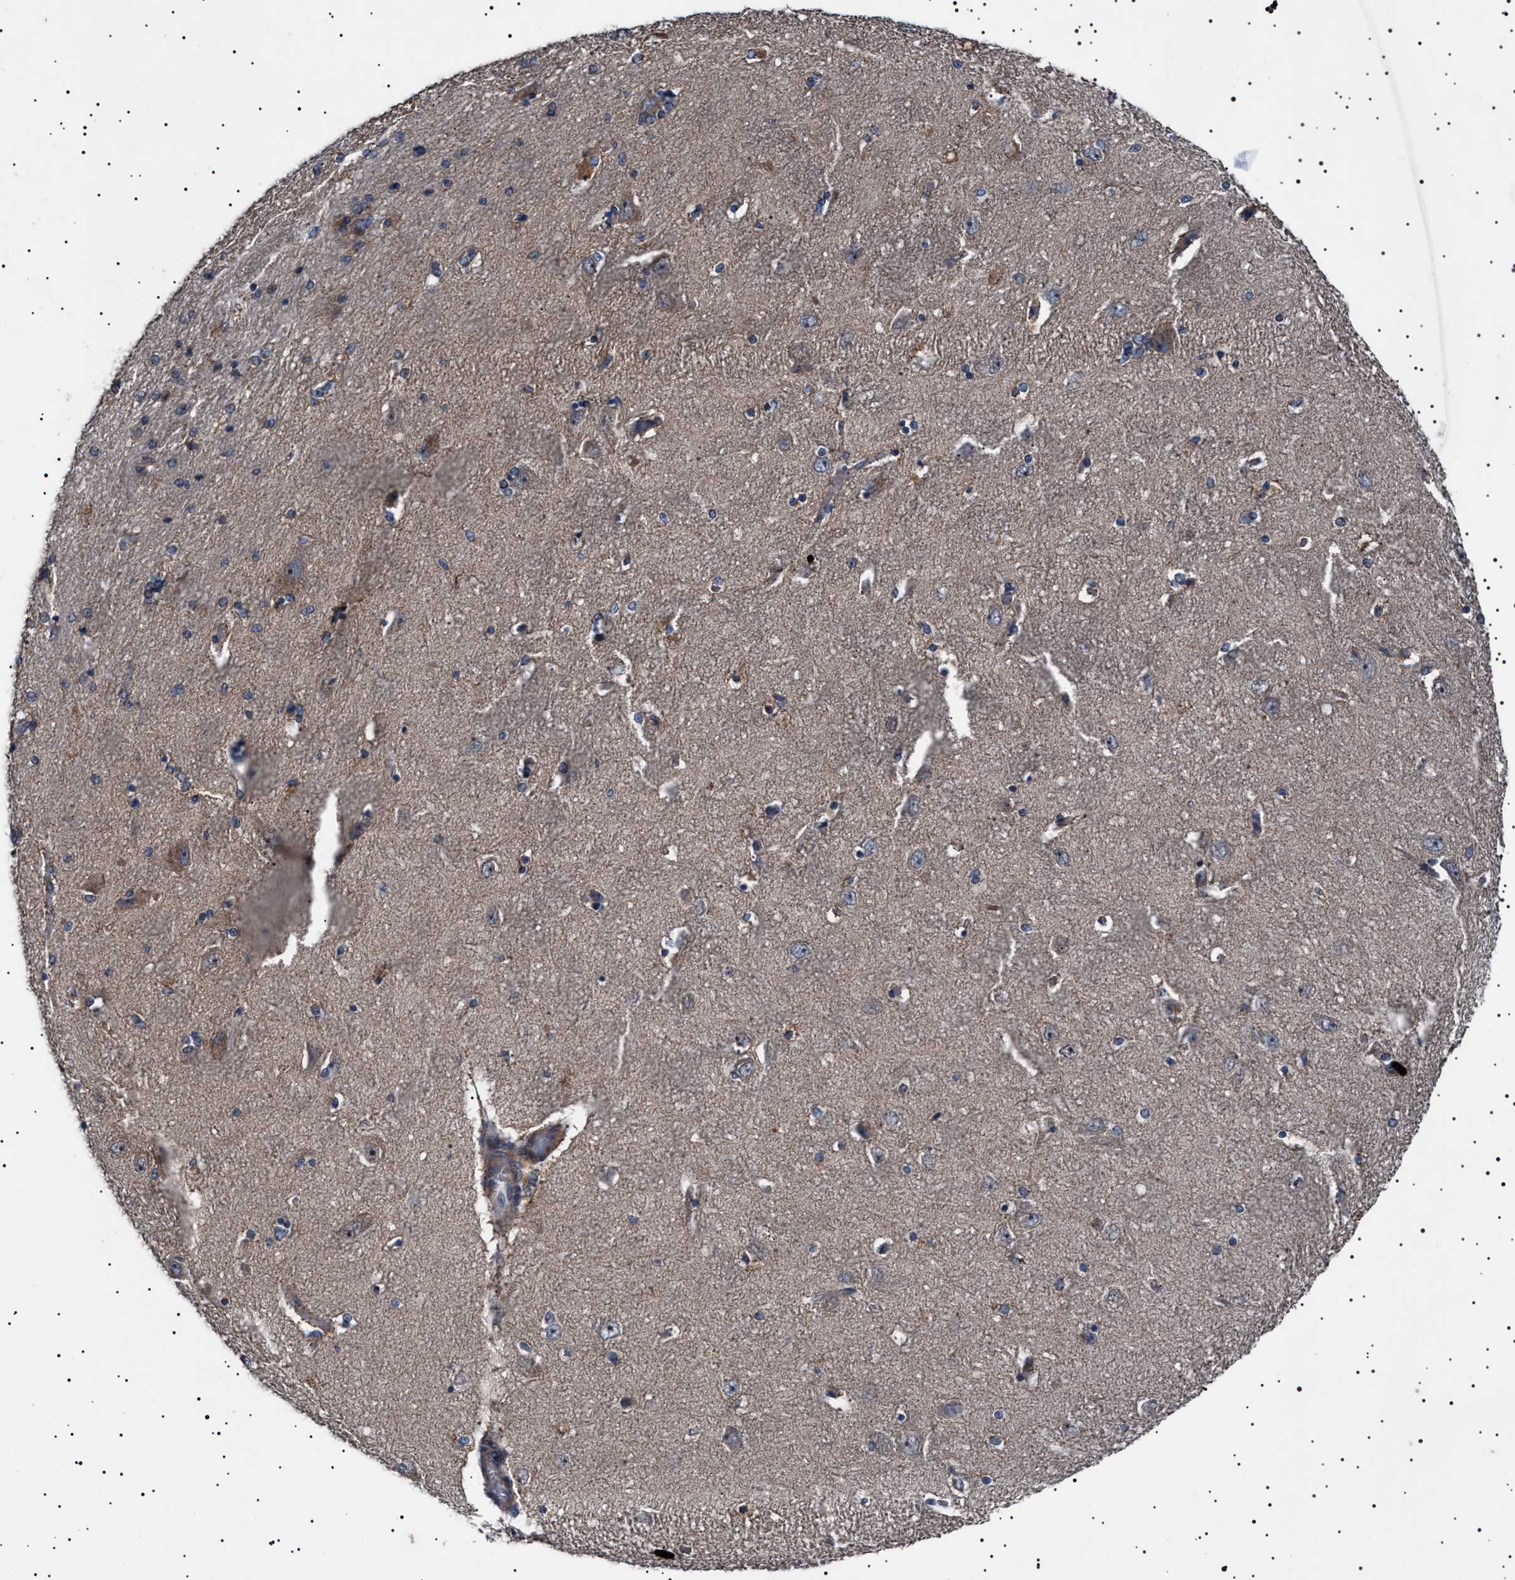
{"staining": {"intensity": "weak", "quantity": "<25%", "location": "cytoplasmic/membranous"}, "tissue": "hippocampus", "cell_type": "Glial cells", "image_type": "normal", "snomed": [{"axis": "morphology", "description": "Normal tissue, NOS"}, {"axis": "topography", "description": "Hippocampus"}], "caption": "The immunohistochemistry (IHC) histopathology image has no significant expression in glial cells of hippocampus.", "gene": "PTRH1", "patient": {"sex": "female", "age": 54}}